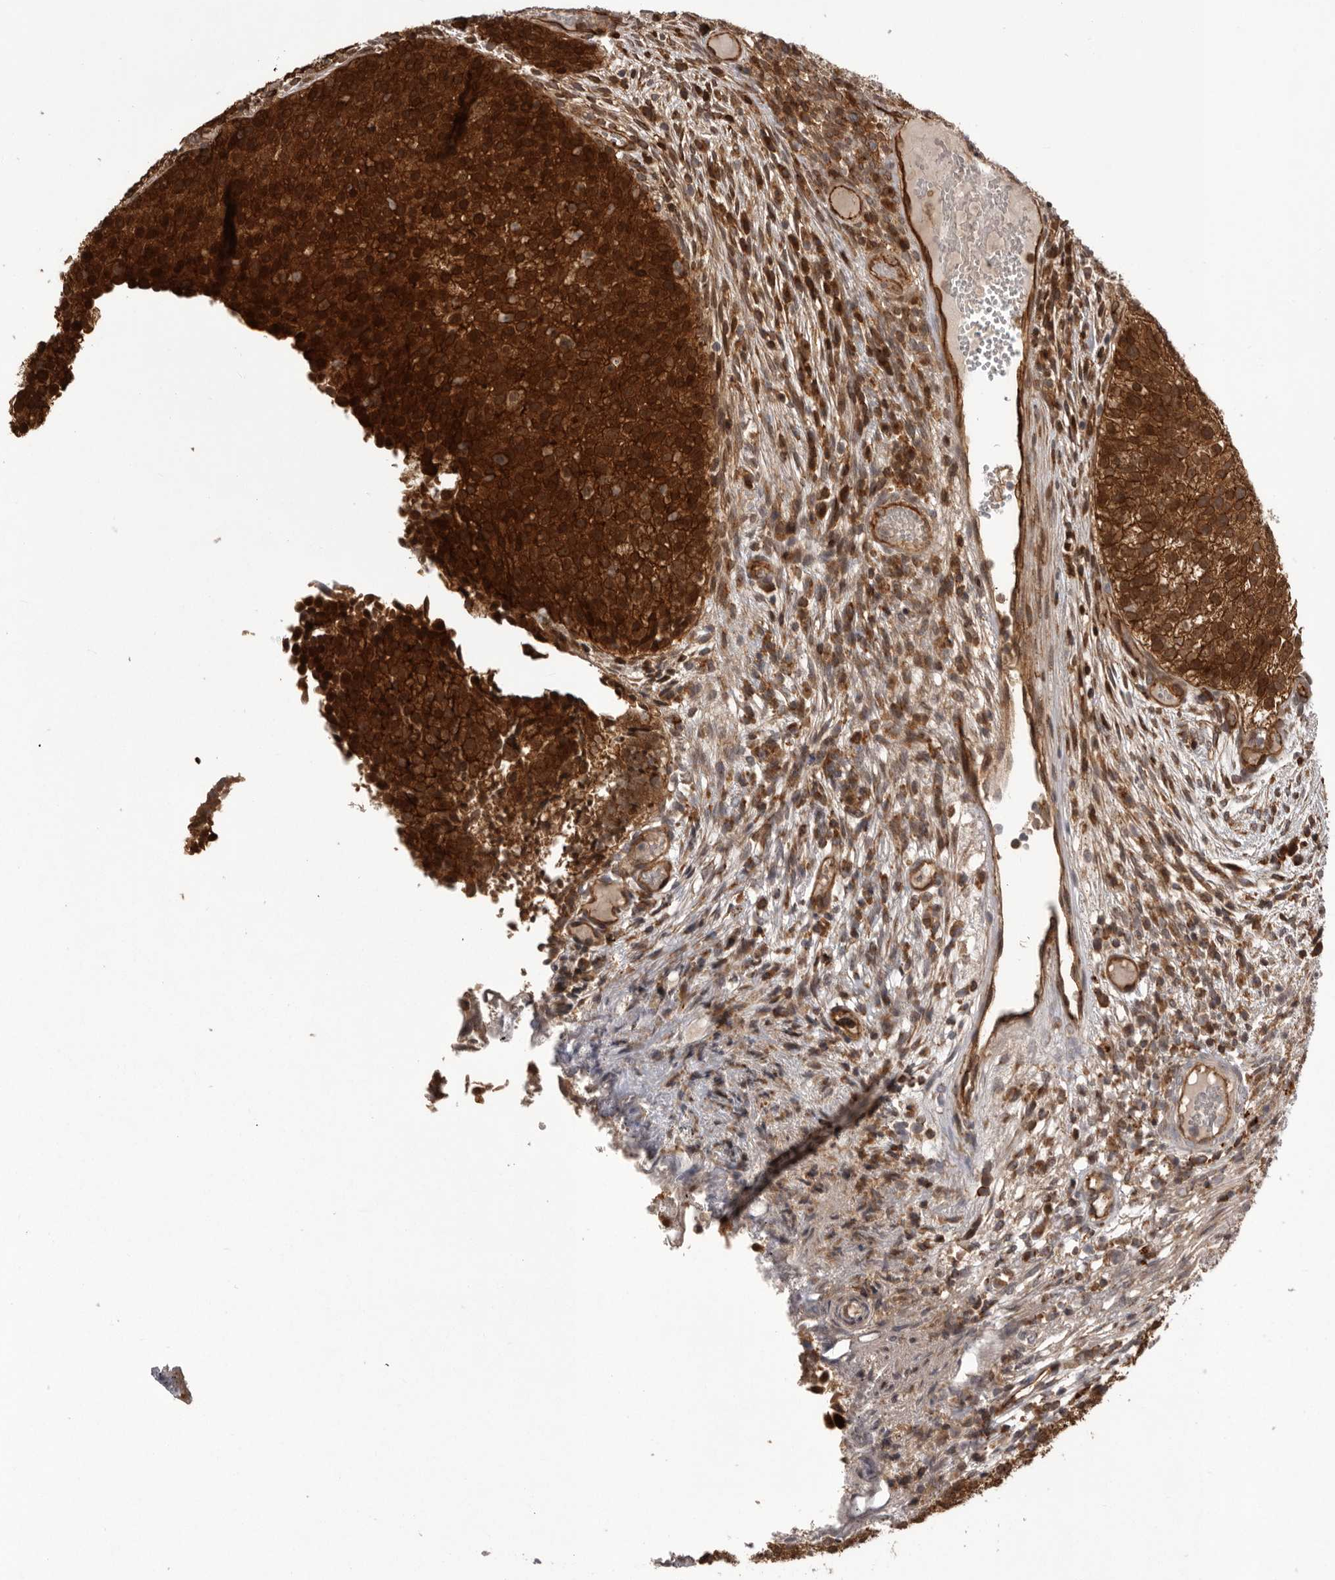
{"staining": {"intensity": "strong", "quantity": ">75%", "location": "cytoplasmic/membranous,nuclear"}, "tissue": "urothelial cancer", "cell_type": "Tumor cells", "image_type": "cancer", "snomed": [{"axis": "morphology", "description": "Urothelial carcinoma, Low grade"}, {"axis": "topography", "description": "Urinary bladder"}], "caption": "Immunohistochemistry (DAB (3,3'-diaminobenzidine)) staining of urothelial cancer reveals strong cytoplasmic/membranous and nuclear protein positivity in about >75% of tumor cells.", "gene": "DHDDS", "patient": {"sex": "male", "age": 86}}